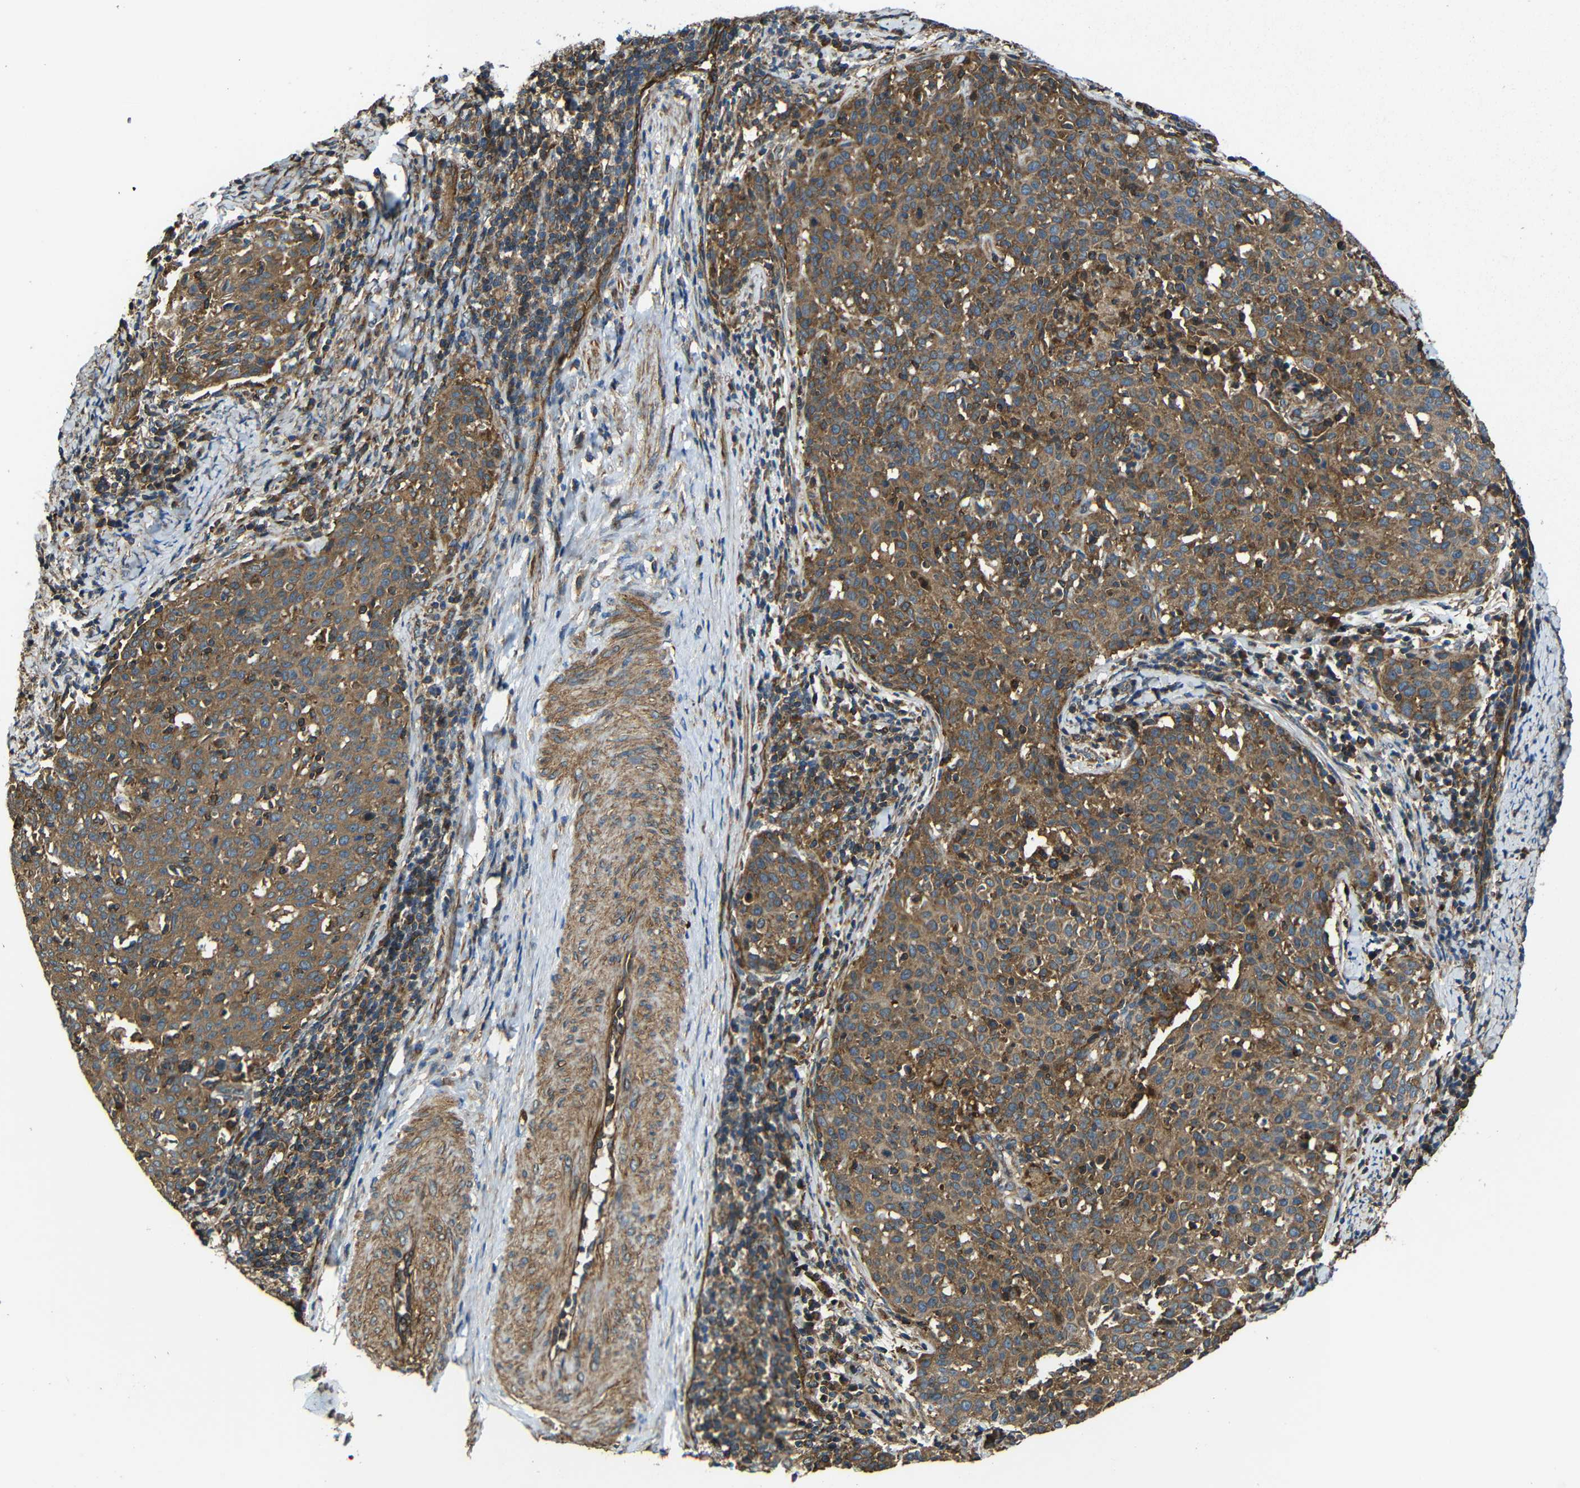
{"staining": {"intensity": "moderate", "quantity": ">75%", "location": "cytoplasmic/membranous"}, "tissue": "cervical cancer", "cell_type": "Tumor cells", "image_type": "cancer", "snomed": [{"axis": "morphology", "description": "Squamous cell carcinoma, NOS"}, {"axis": "topography", "description": "Cervix"}], "caption": "IHC of cervical squamous cell carcinoma exhibits medium levels of moderate cytoplasmic/membranous positivity in about >75% of tumor cells.", "gene": "PTCH1", "patient": {"sex": "female", "age": 38}}